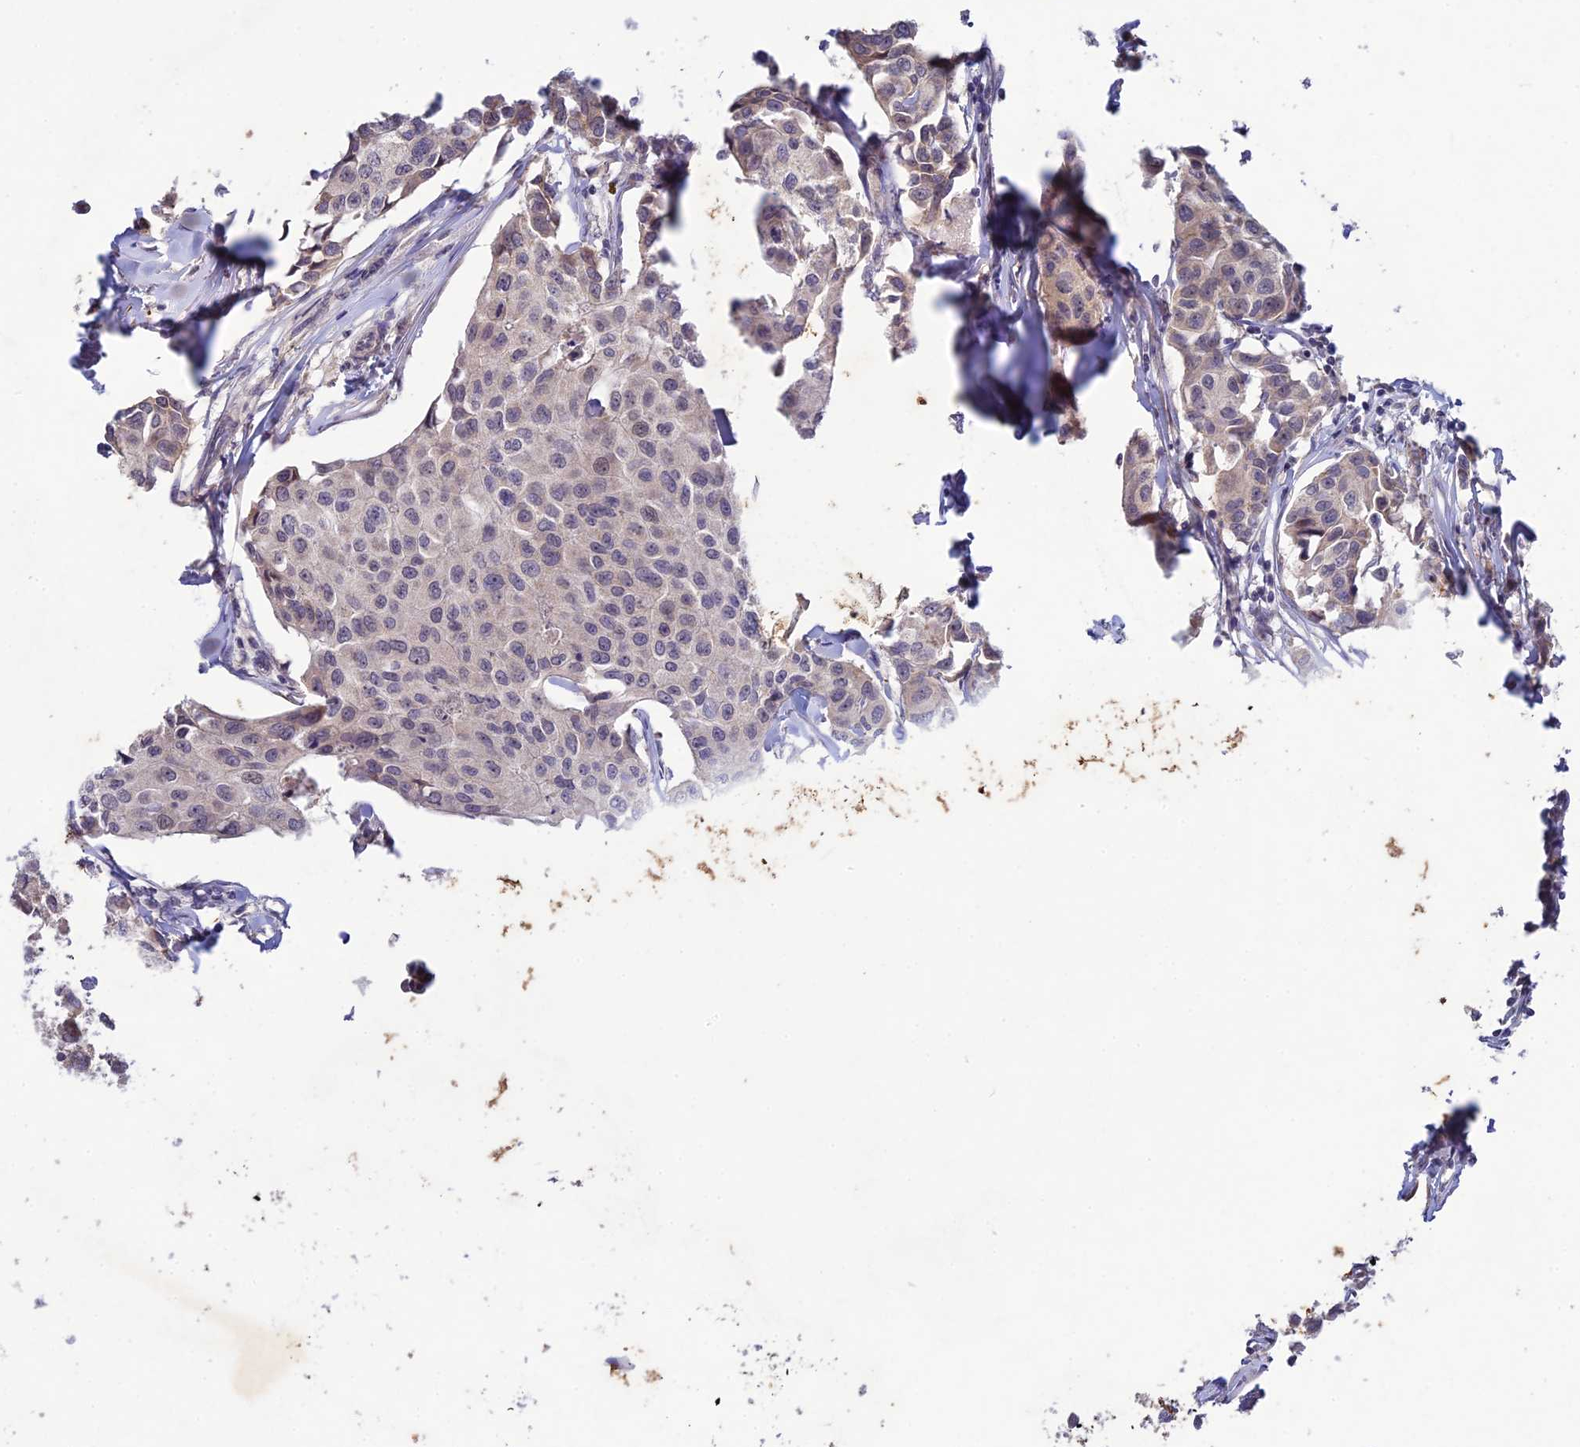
{"staining": {"intensity": "weak", "quantity": "25%-75%", "location": "cytoplasmic/membranous"}, "tissue": "breast cancer", "cell_type": "Tumor cells", "image_type": "cancer", "snomed": [{"axis": "morphology", "description": "Duct carcinoma"}, {"axis": "topography", "description": "Breast"}], "caption": "This histopathology image reveals IHC staining of intraductal carcinoma (breast), with low weak cytoplasmic/membranous expression in about 25%-75% of tumor cells.", "gene": "CHST5", "patient": {"sex": "female", "age": 80}}